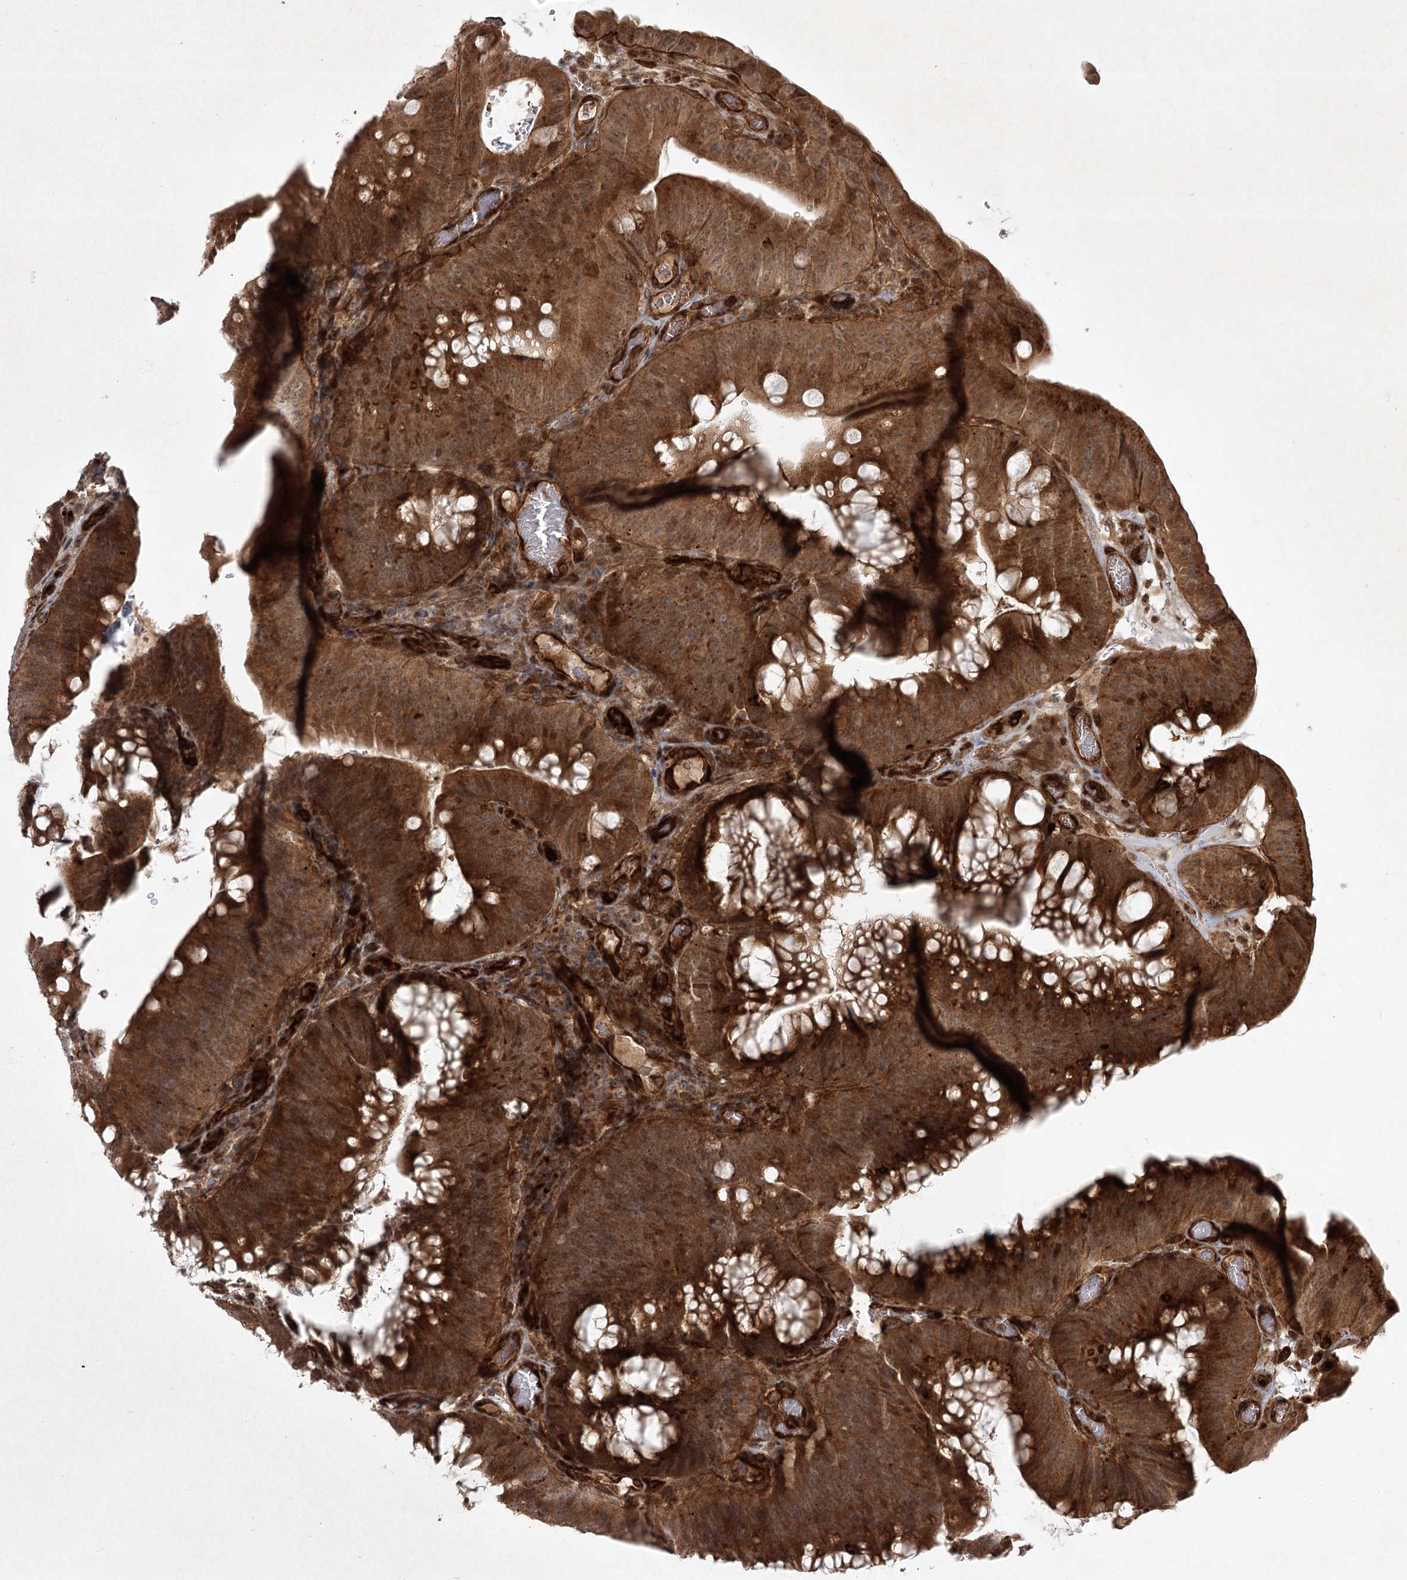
{"staining": {"intensity": "strong", "quantity": ">75%", "location": "cytoplasmic/membranous"}, "tissue": "colorectal cancer", "cell_type": "Tumor cells", "image_type": "cancer", "snomed": [{"axis": "morphology", "description": "Normal tissue, NOS"}, {"axis": "topography", "description": "Colon"}], "caption": "IHC of colorectal cancer demonstrates high levels of strong cytoplasmic/membranous expression in about >75% of tumor cells.", "gene": "ARHGAP31", "patient": {"sex": "female", "age": 82}}